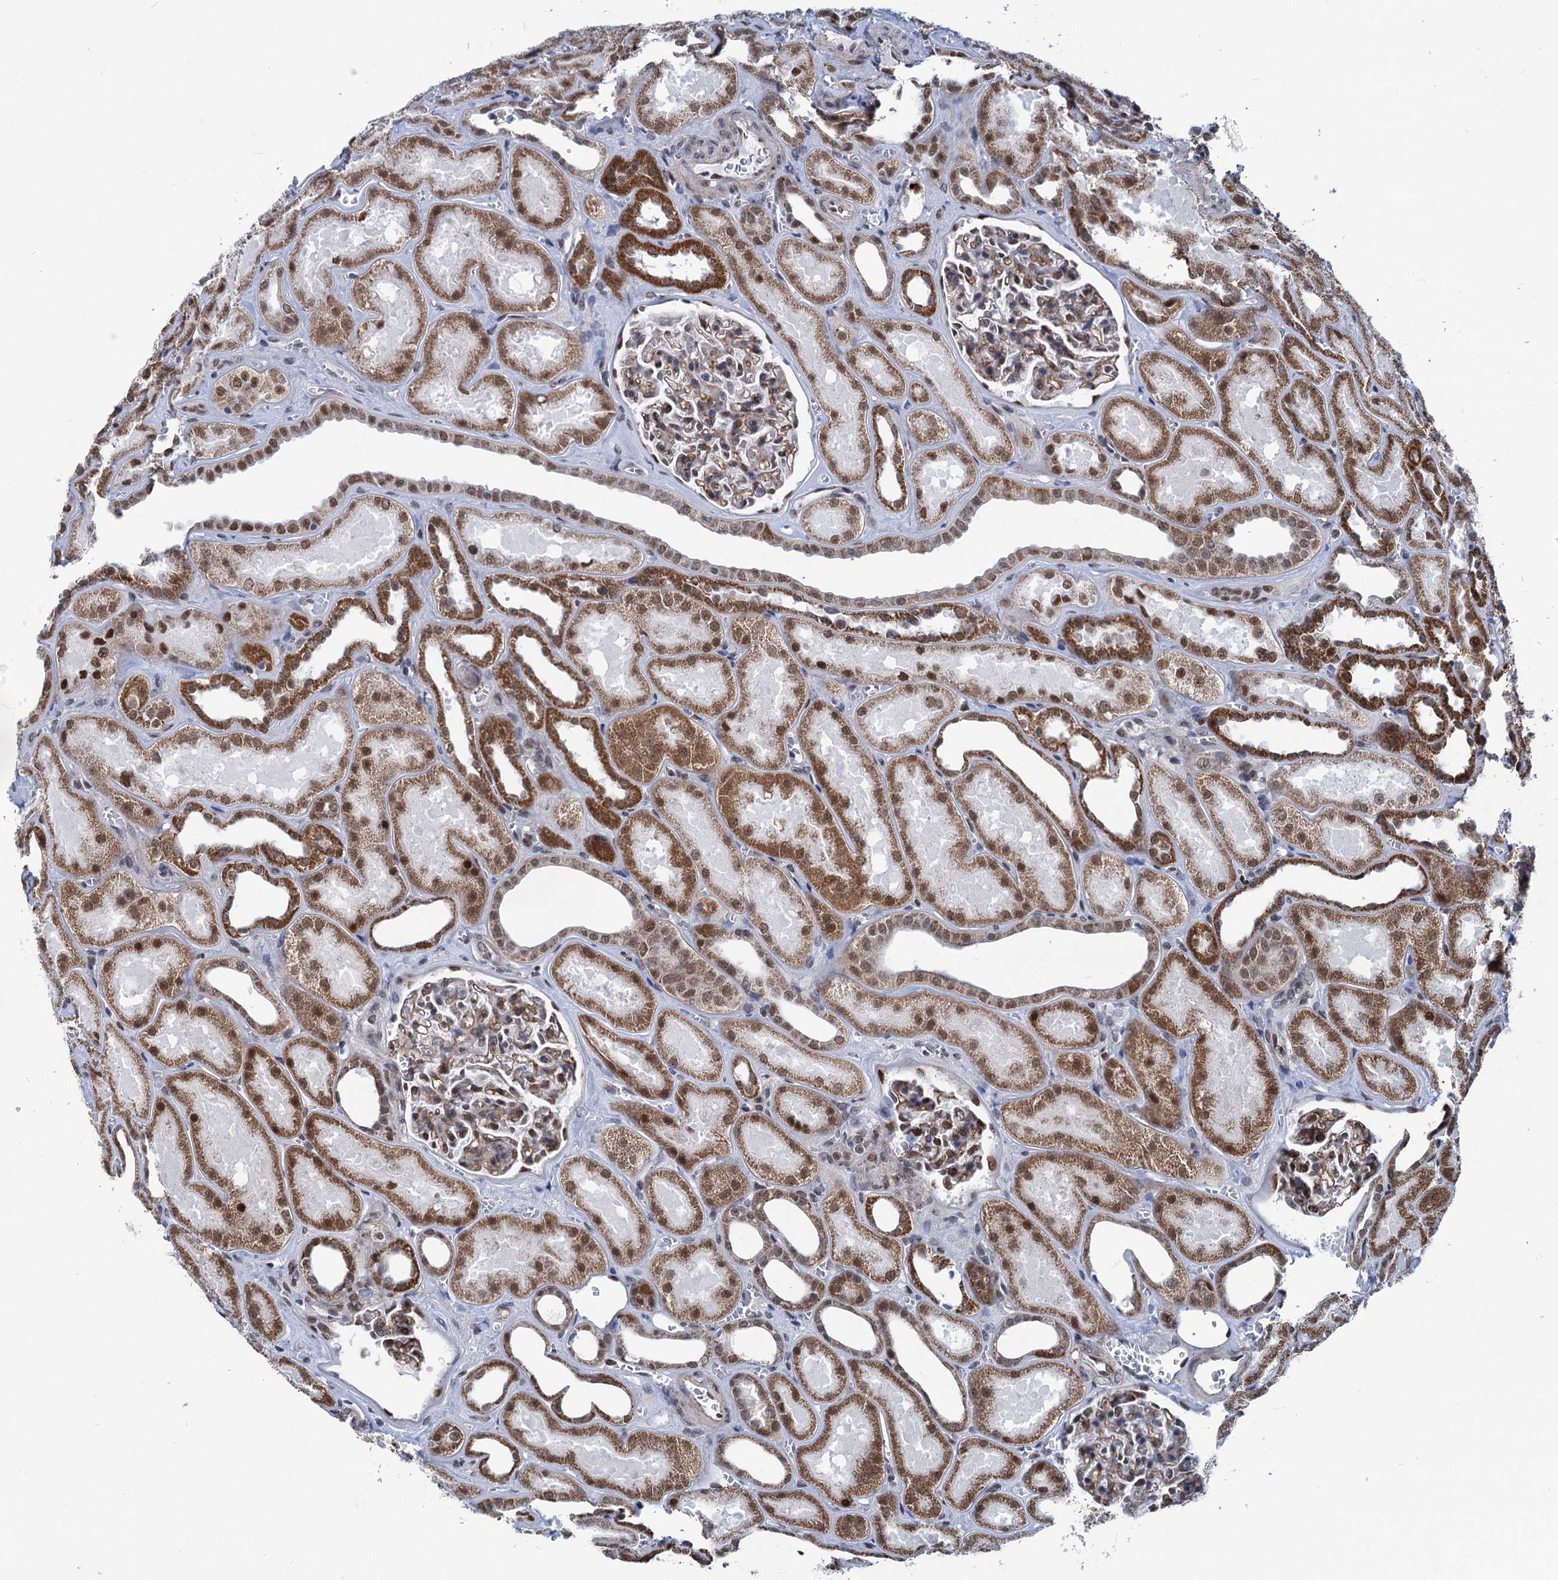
{"staining": {"intensity": "moderate", "quantity": "25%-75%", "location": "cytoplasmic/membranous,nuclear"}, "tissue": "kidney", "cell_type": "Cells in glomeruli", "image_type": "normal", "snomed": [{"axis": "morphology", "description": "Normal tissue, NOS"}, {"axis": "morphology", "description": "Adenocarcinoma, NOS"}, {"axis": "topography", "description": "Kidney"}], "caption": "Protein analysis of benign kidney shows moderate cytoplasmic/membranous,nuclear expression in approximately 25%-75% of cells in glomeruli. The staining was performed using DAB (3,3'-diaminobenzidine), with brown indicating positive protein expression. Nuclei are stained blue with hematoxylin.", "gene": "MORN3", "patient": {"sex": "female", "age": 68}}